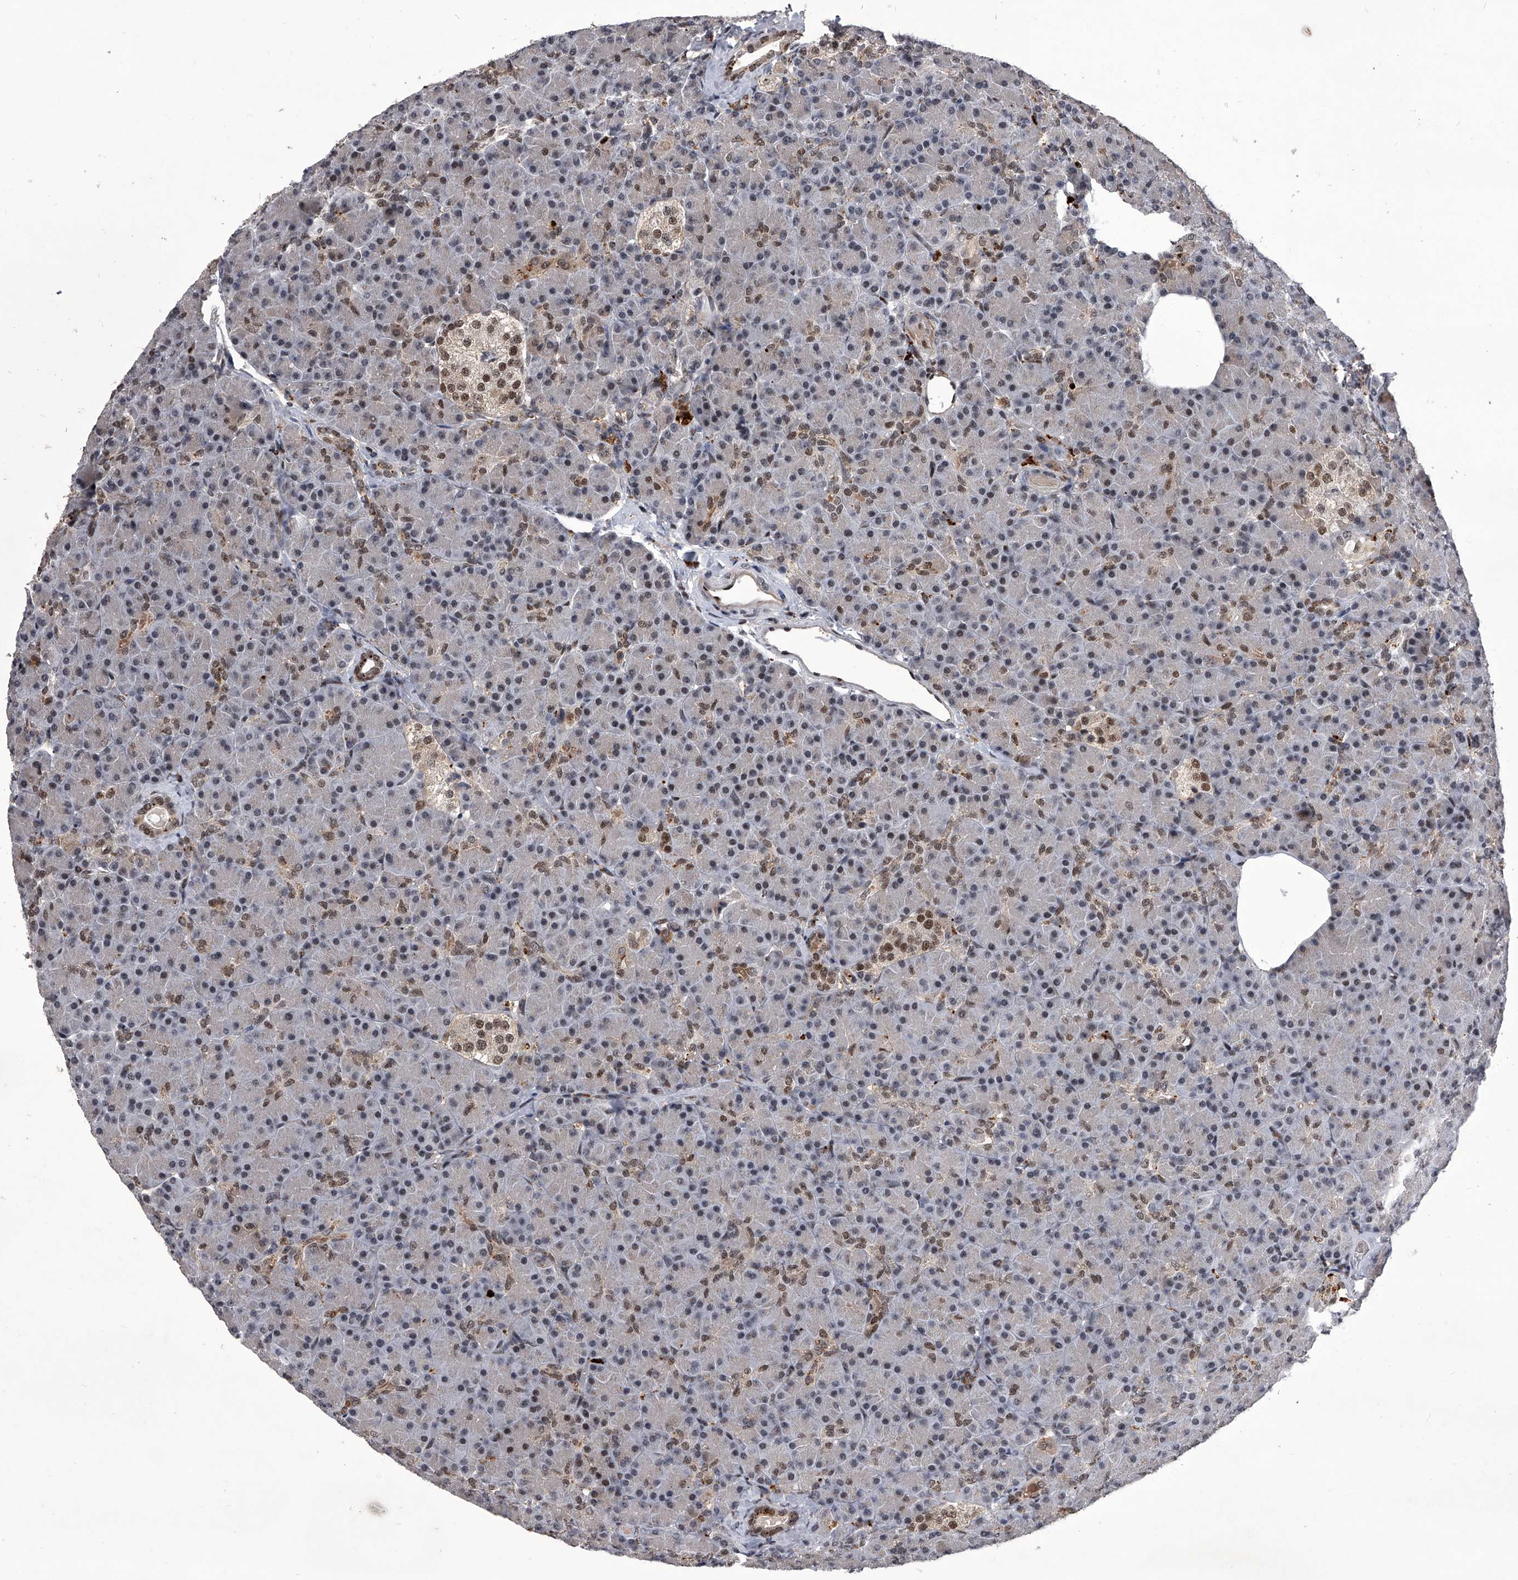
{"staining": {"intensity": "weak", "quantity": "25%-75%", "location": "nuclear"}, "tissue": "pancreas", "cell_type": "Exocrine glandular cells", "image_type": "normal", "snomed": [{"axis": "morphology", "description": "Normal tissue, NOS"}, {"axis": "topography", "description": "Pancreas"}], "caption": "Unremarkable pancreas was stained to show a protein in brown. There is low levels of weak nuclear staining in approximately 25%-75% of exocrine glandular cells. Nuclei are stained in blue.", "gene": "CMTR1", "patient": {"sex": "female", "age": 43}}